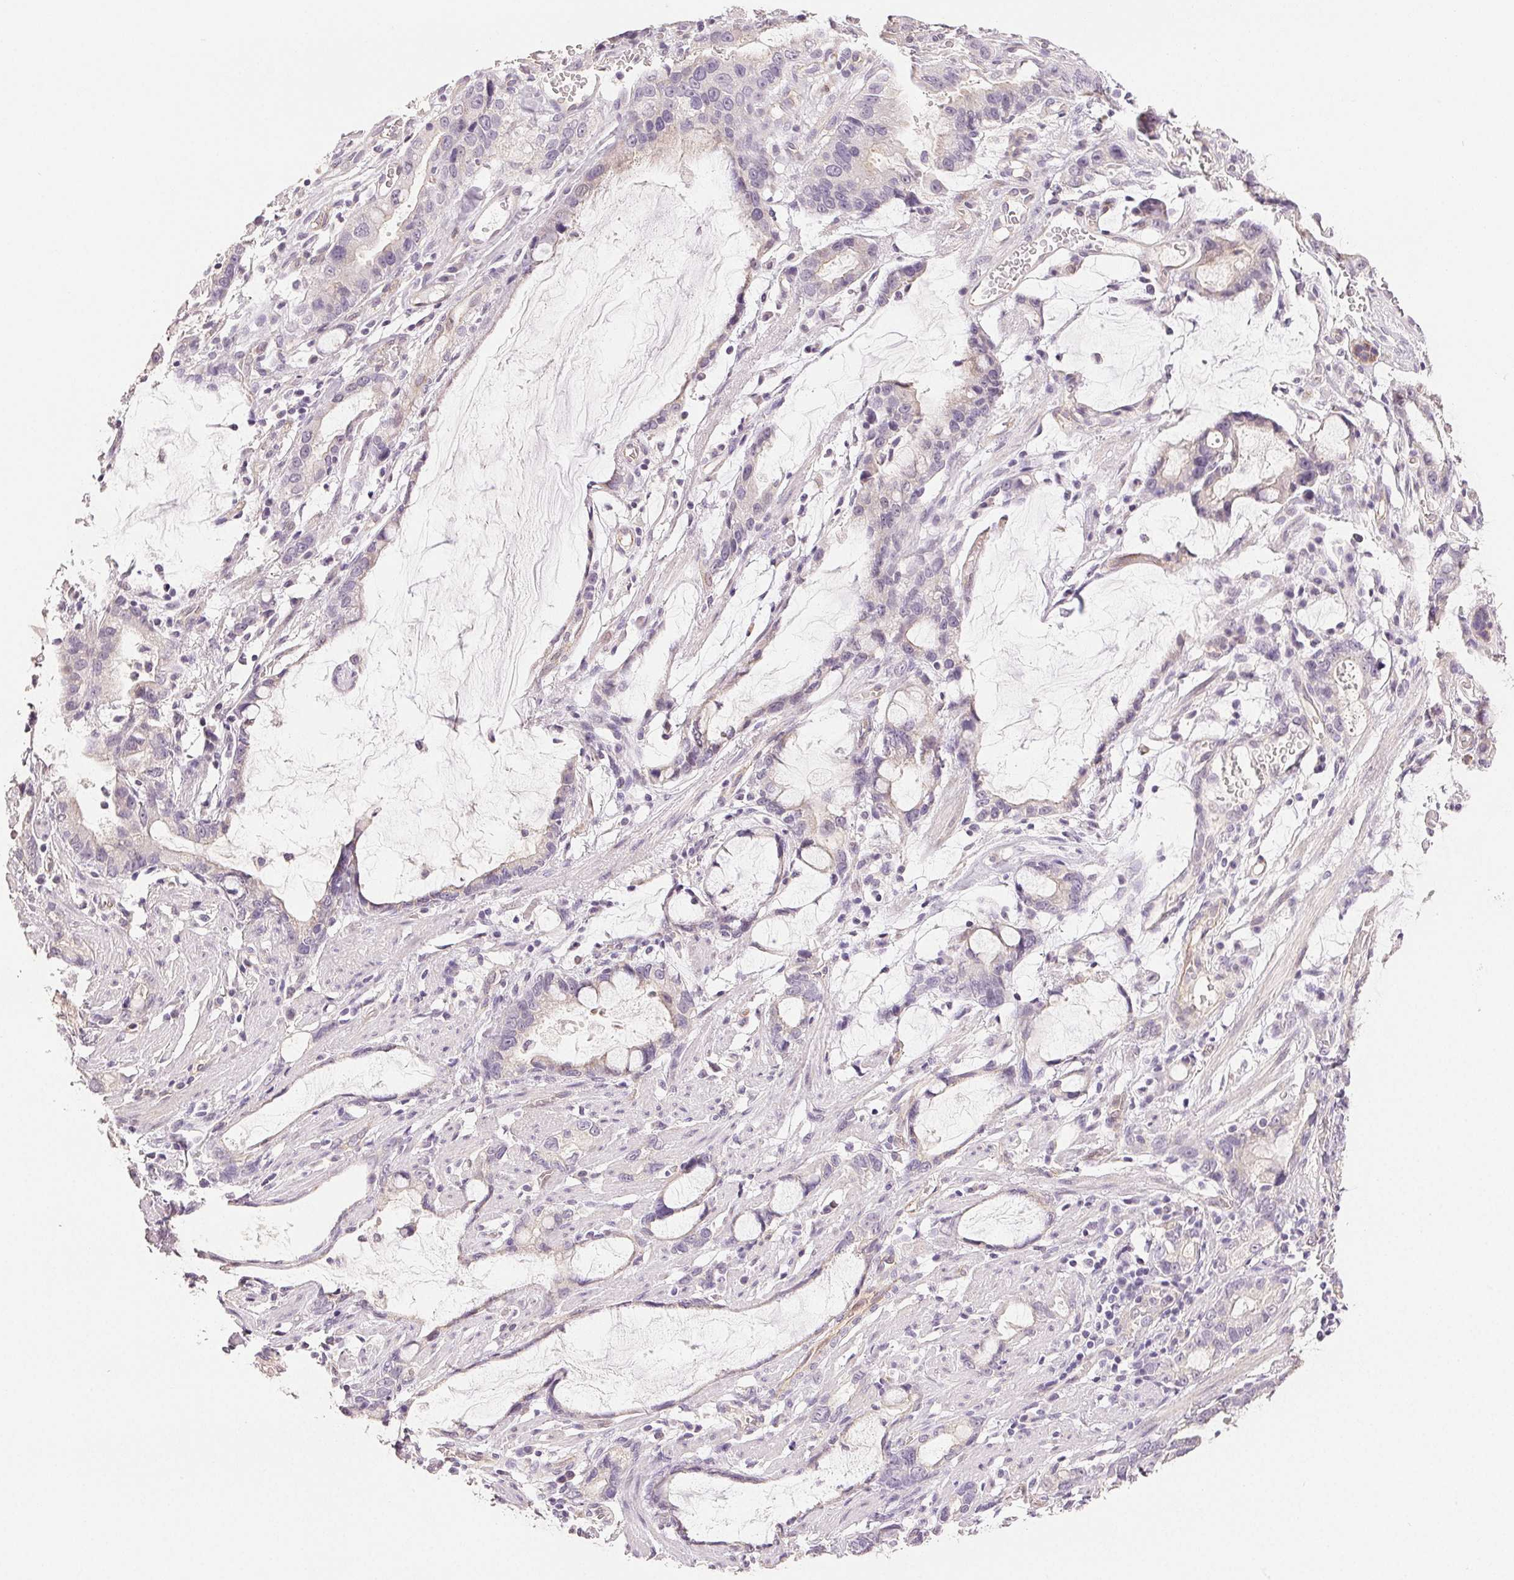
{"staining": {"intensity": "negative", "quantity": "none", "location": "none"}, "tissue": "stomach cancer", "cell_type": "Tumor cells", "image_type": "cancer", "snomed": [{"axis": "morphology", "description": "Adenocarcinoma, NOS"}, {"axis": "topography", "description": "Stomach"}], "caption": "Immunohistochemical staining of human stomach cancer (adenocarcinoma) exhibits no significant staining in tumor cells.", "gene": "PLCB1", "patient": {"sex": "male", "age": 55}}